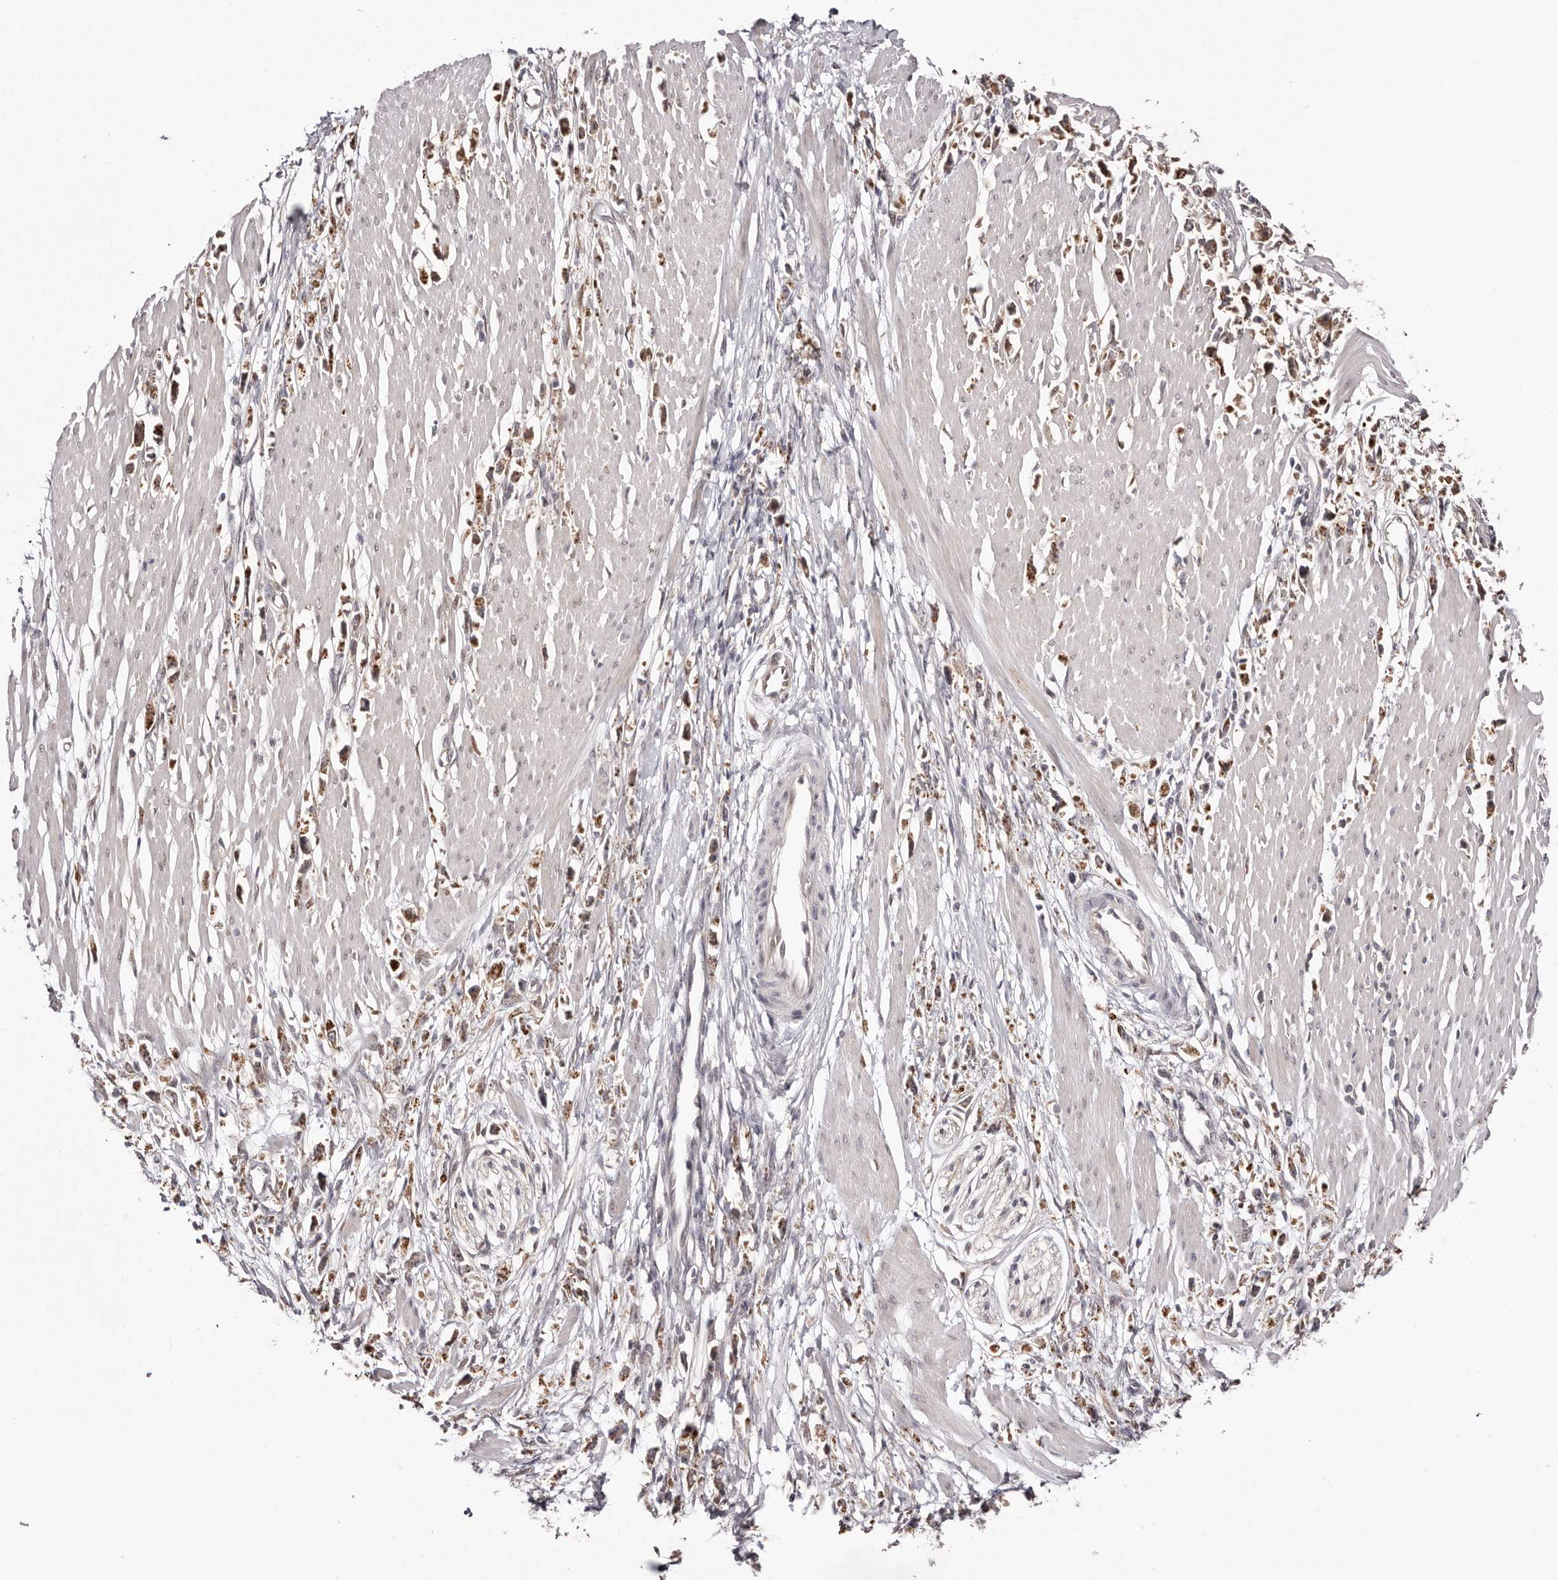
{"staining": {"intensity": "moderate", "quantity": ">75%", "location": "cytoplasmic/membranous"}, "tissue": "stomach cancer", "cell_type": "Tumor cells", "image_type": "cancer", "snomed": [{"axis": "morphology", "description": "Adenocarcinoma, NOS"}, {"axis": "topography", "description": "Stomach"}], "caption": "Immunohistochemical staining of stomach adenocarcinoma reveals moderate cytoplasmic/membranous protein staining in approximately >75% of tumor cells.", "gene": "EGR3", "patient": {"sex": "female", "age": 59}}